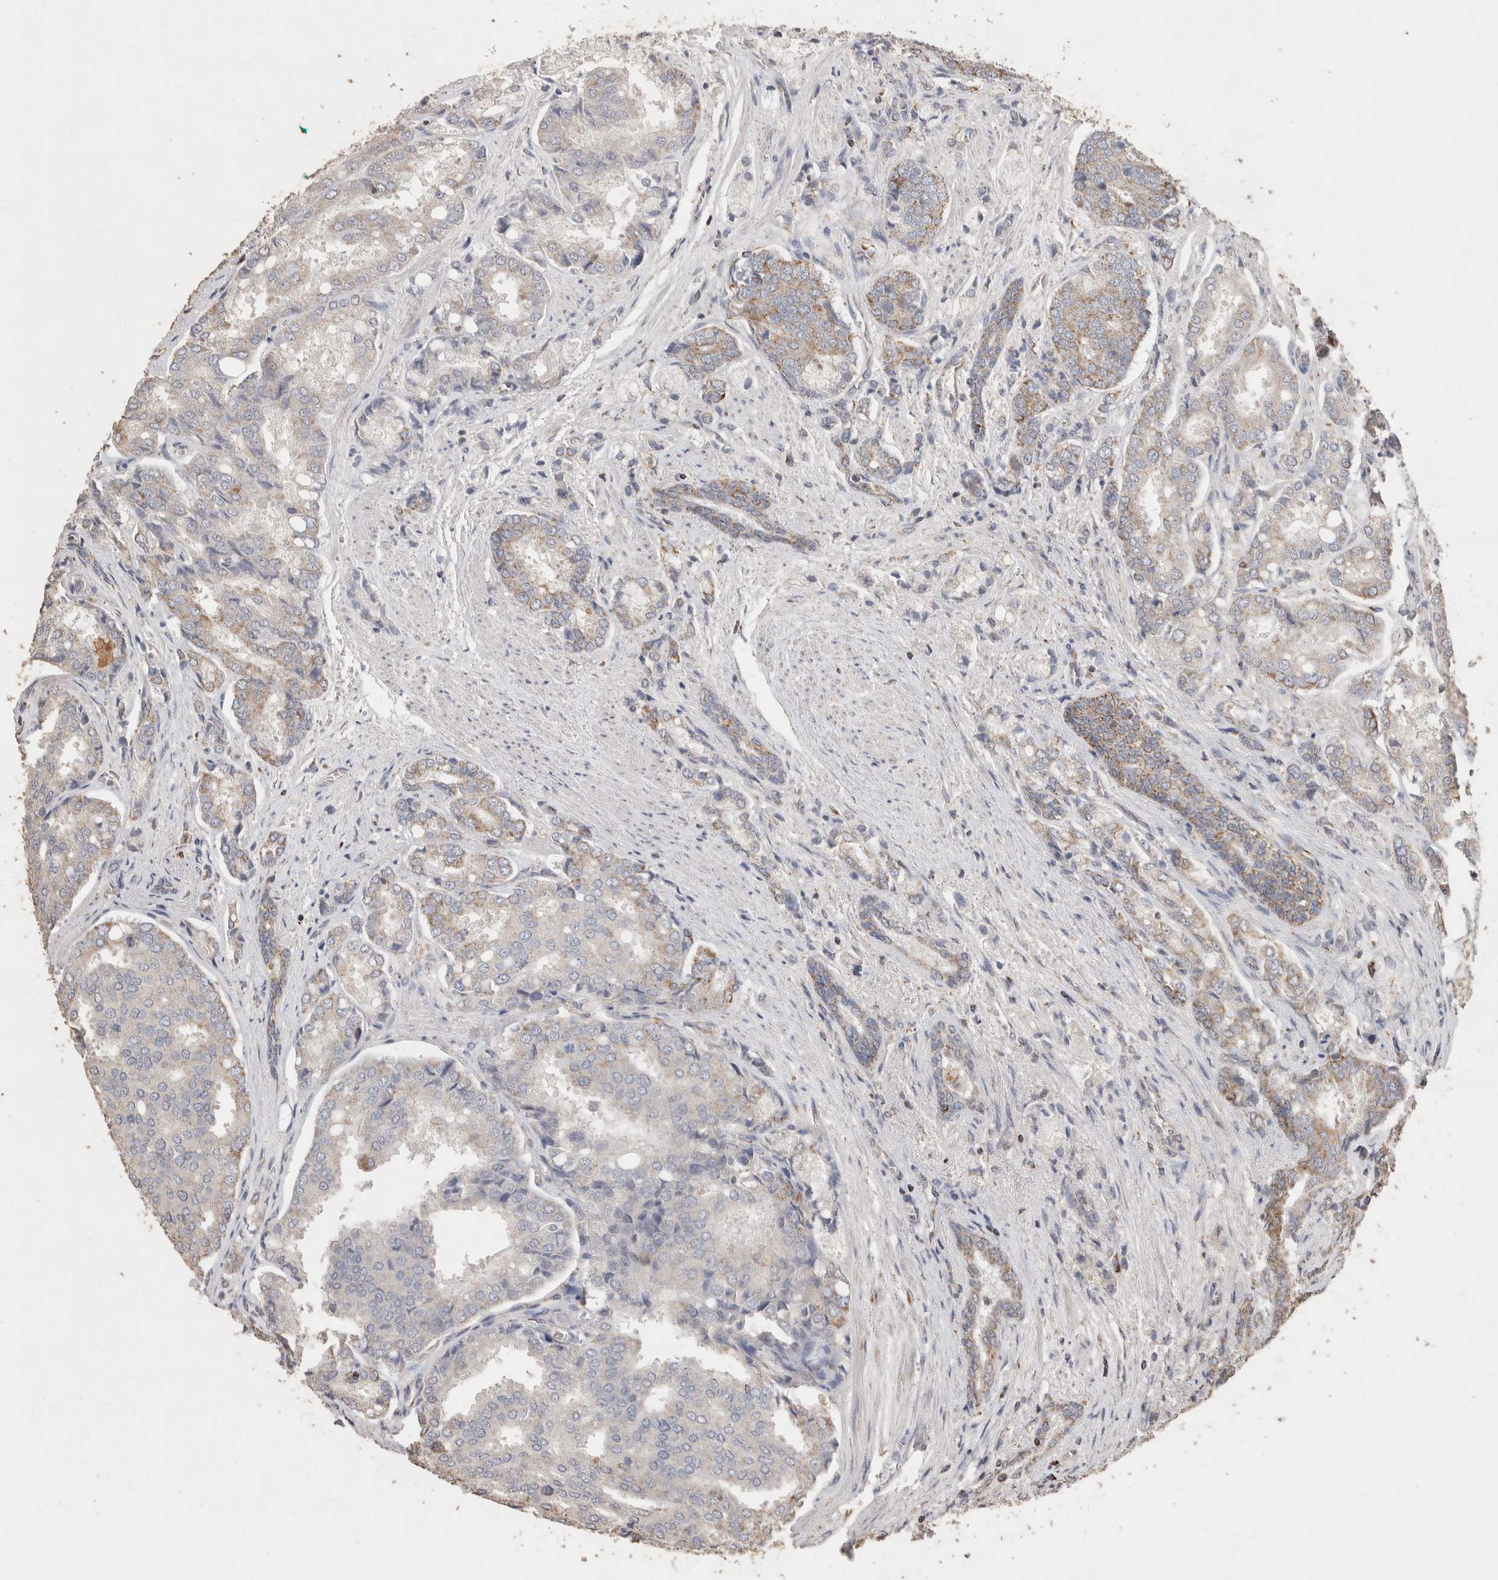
{"staining": {"intensity": "weak", "quantity": "<25%", "location": "cytoplasmic/membranous"}, "tissue": "prostate cancer", "cell_type": "Tumor cells", "image_type": "cancer", "snomed": [{"axis": "morphology", "description": "Adenocarcinoma, High grade"}, {"axis": "topography", "description": "Prostate"}], "caption": "There is no significant staining in tumor cells of prostate cancer.", "gene": "ACADM", "patient": {"sex": "male", "age": 50}}